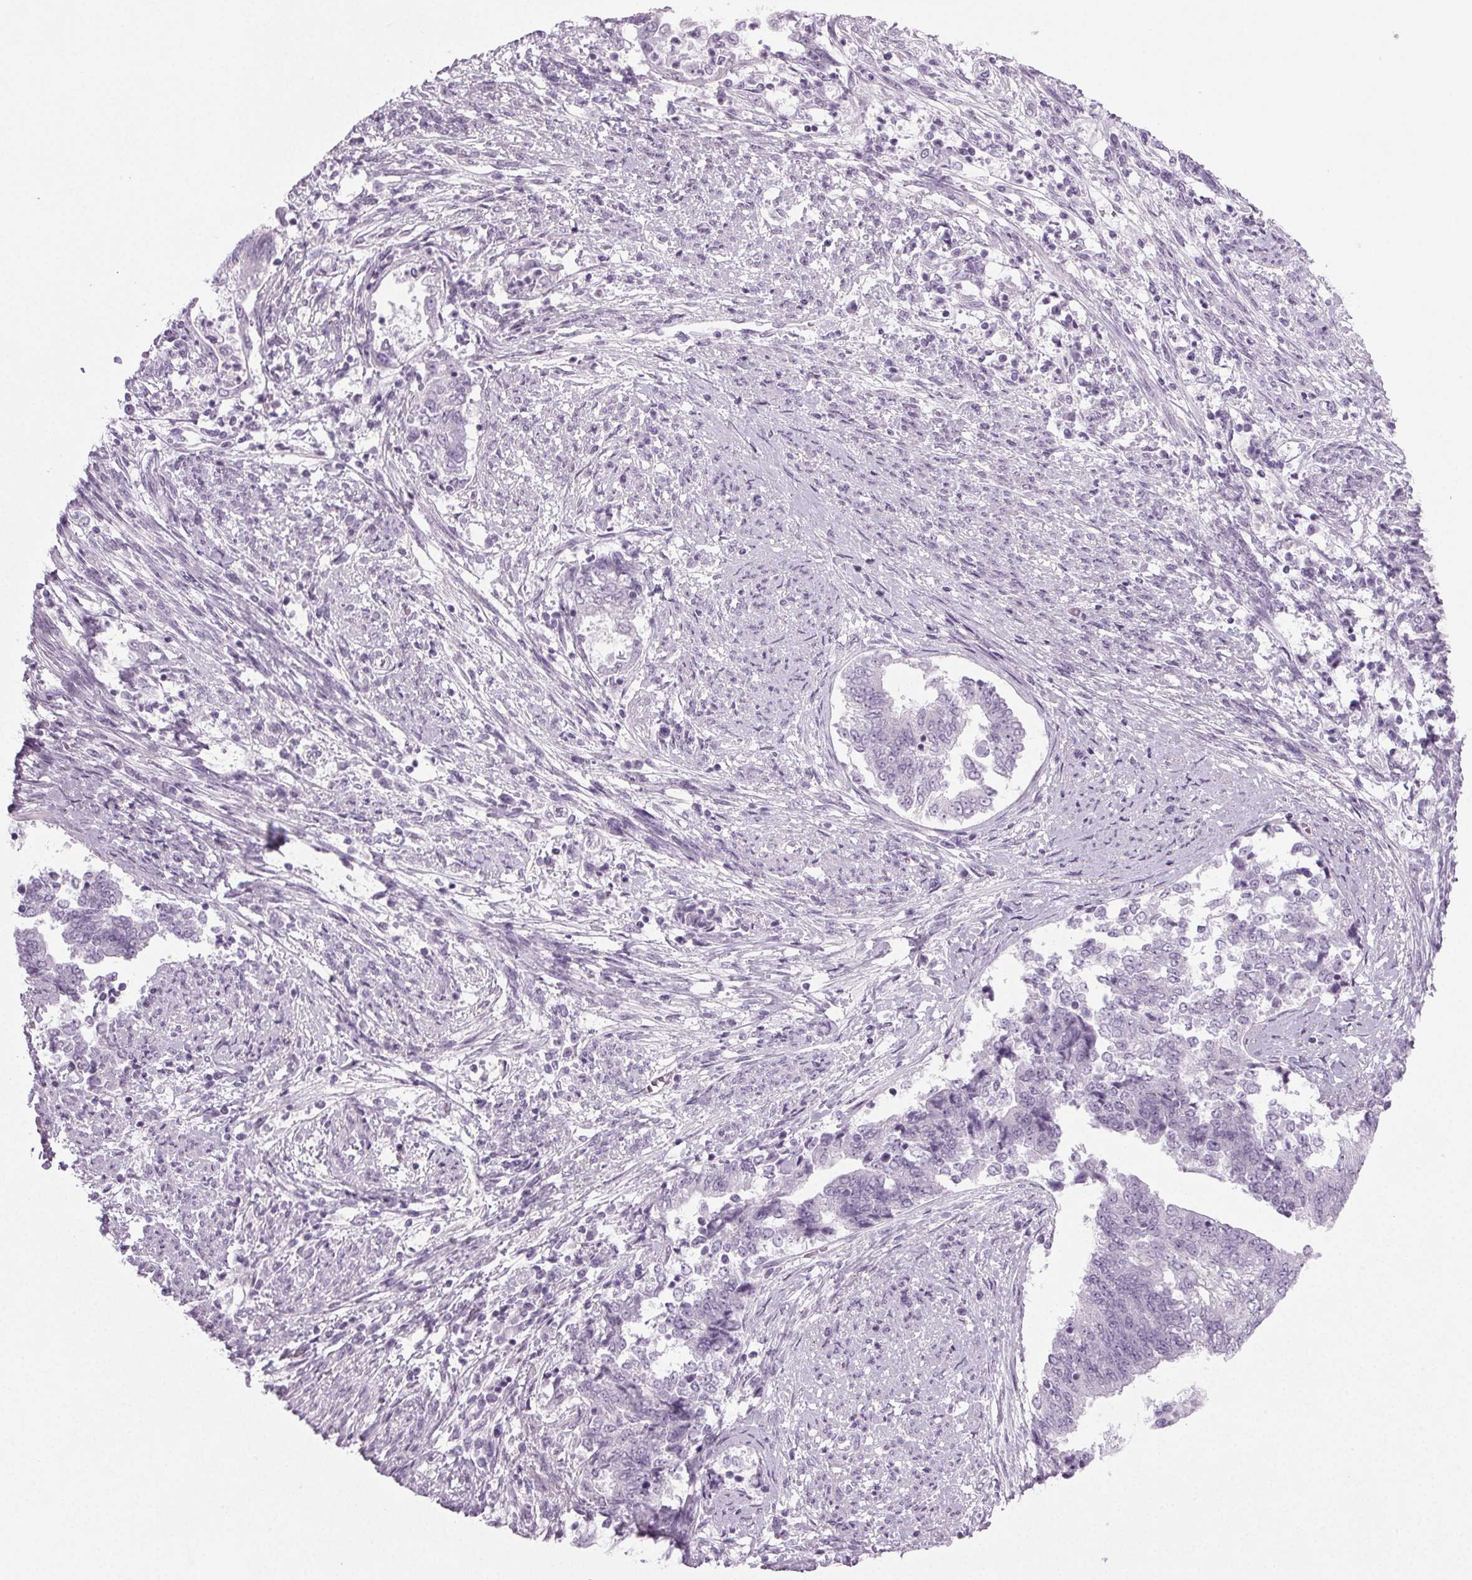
{"staining": {"intensity": "negative", "quantity": "none", "location": "none"}, "tissue": "endometrial cancer", "cell_type": "Tumor cells", "image_type": "cancer", "snomed": [{"axis": "morphology", "description": "Adenocarcinoma, NOS"}, {"axis": "topography", "description": "Endometrium"}], "caption": "An immunohistochemistry image of endometrial cancer is shown. There is no staining in tumor cells of endometrial cancer.", "gene": "IGF2BP1", "patient": {"sex": "female", "age": 65}}